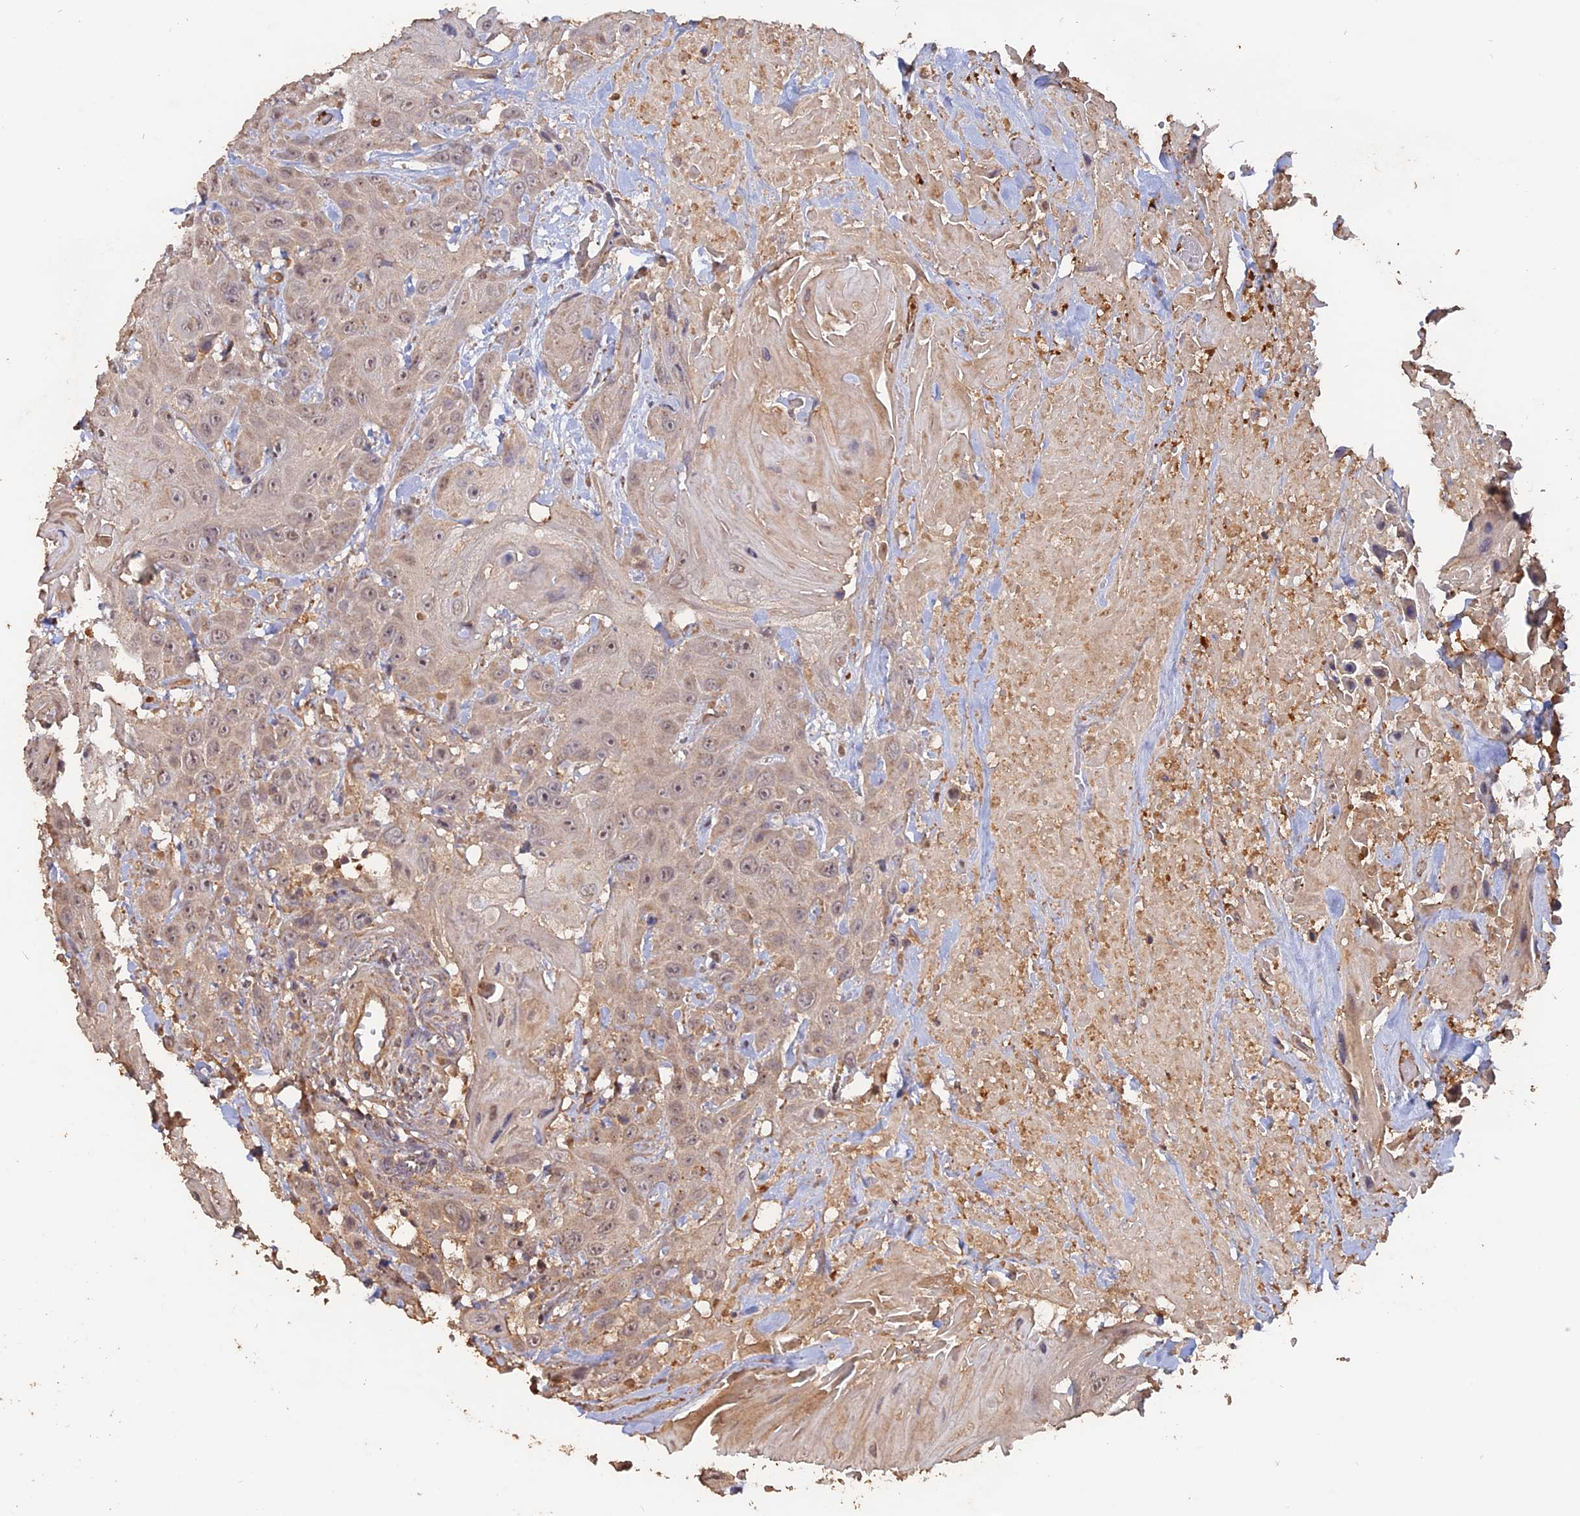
{"staining": {"intensity": "weak", "quantity": "25%-75%", "location": "nuclear"}, "tissue": "head and neck cancer", "cell_type": "Tumor cells", "image_type": "cancer", "snomed": [{"axis": "morphology", "description": "Squamous cell carcinoma, NOS"}, {"axis": "topography", "description": "Head-Neck"}], "caption": "Immunohistochemistry image of human head and neck cancer stained for a protein (brown), which exhibits low levels of weak nuclear staining in about 25%-75% of tumor cells.", "gene": "LAYN", "patient": {"sex": "male", "age": 81}}